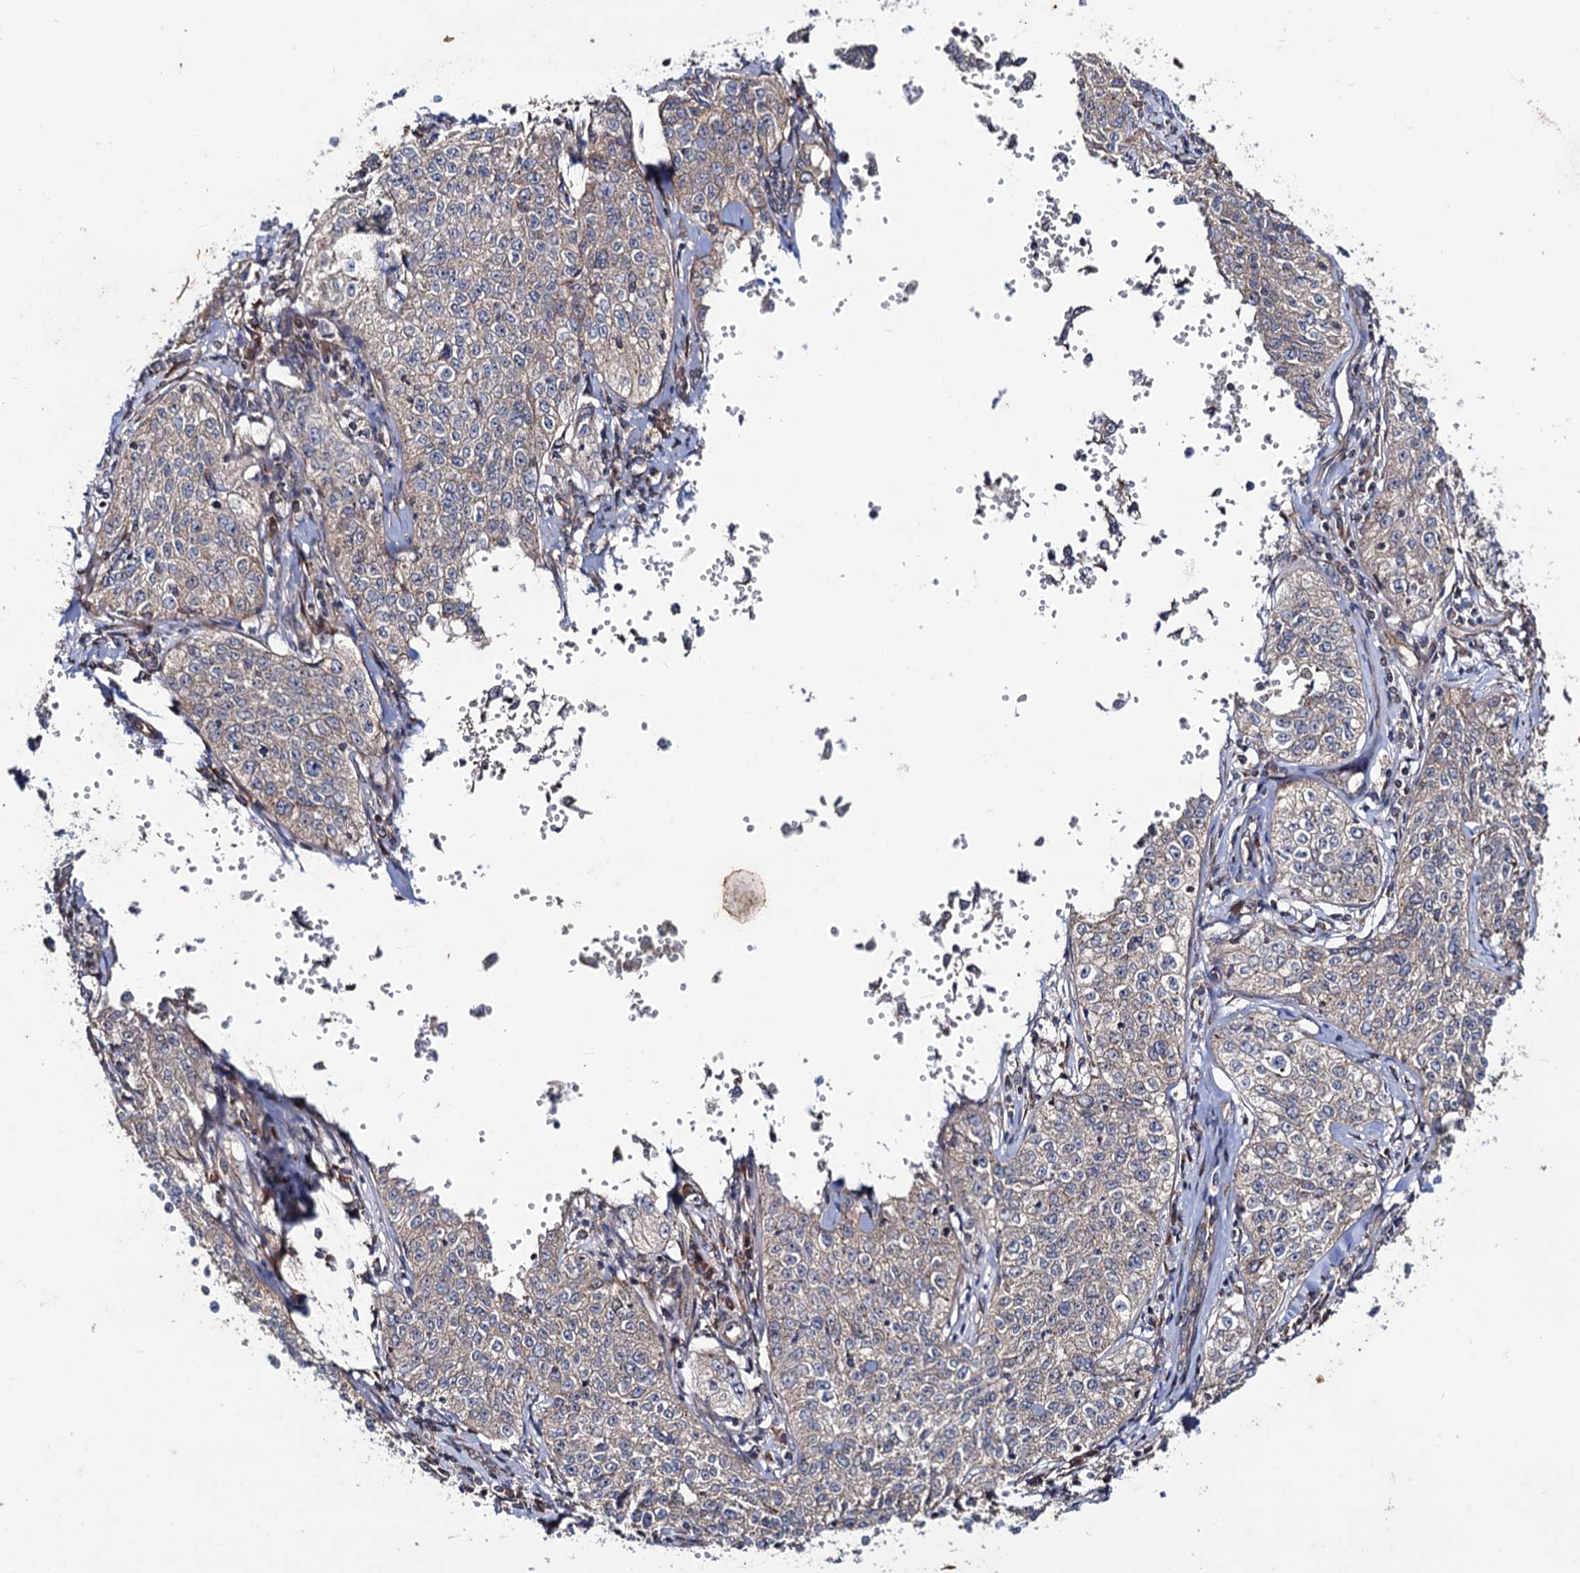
{"staining": {"intensity": "weak", "quantity": "25%-75%", "location": "cytoplasmic/membranous"}, "tissue": "cervical cancer", "cell_type": "Tumor cells", "image_type": "cancer", "snomed": [{"axis": "morphology", "description": "Squamous cell carcinoma, NOS"}, {"axis": "topography", "description": "Cervix"}], "caption": "Cervical squamous cell carcinoma was stained to show a protein in brown. There is low levels of weak cytoplasmic/membranous expression in about 25%-75% of tumor cells.", "gene": "DYDC1", "patient": {"sex": "female", "age": 35}}